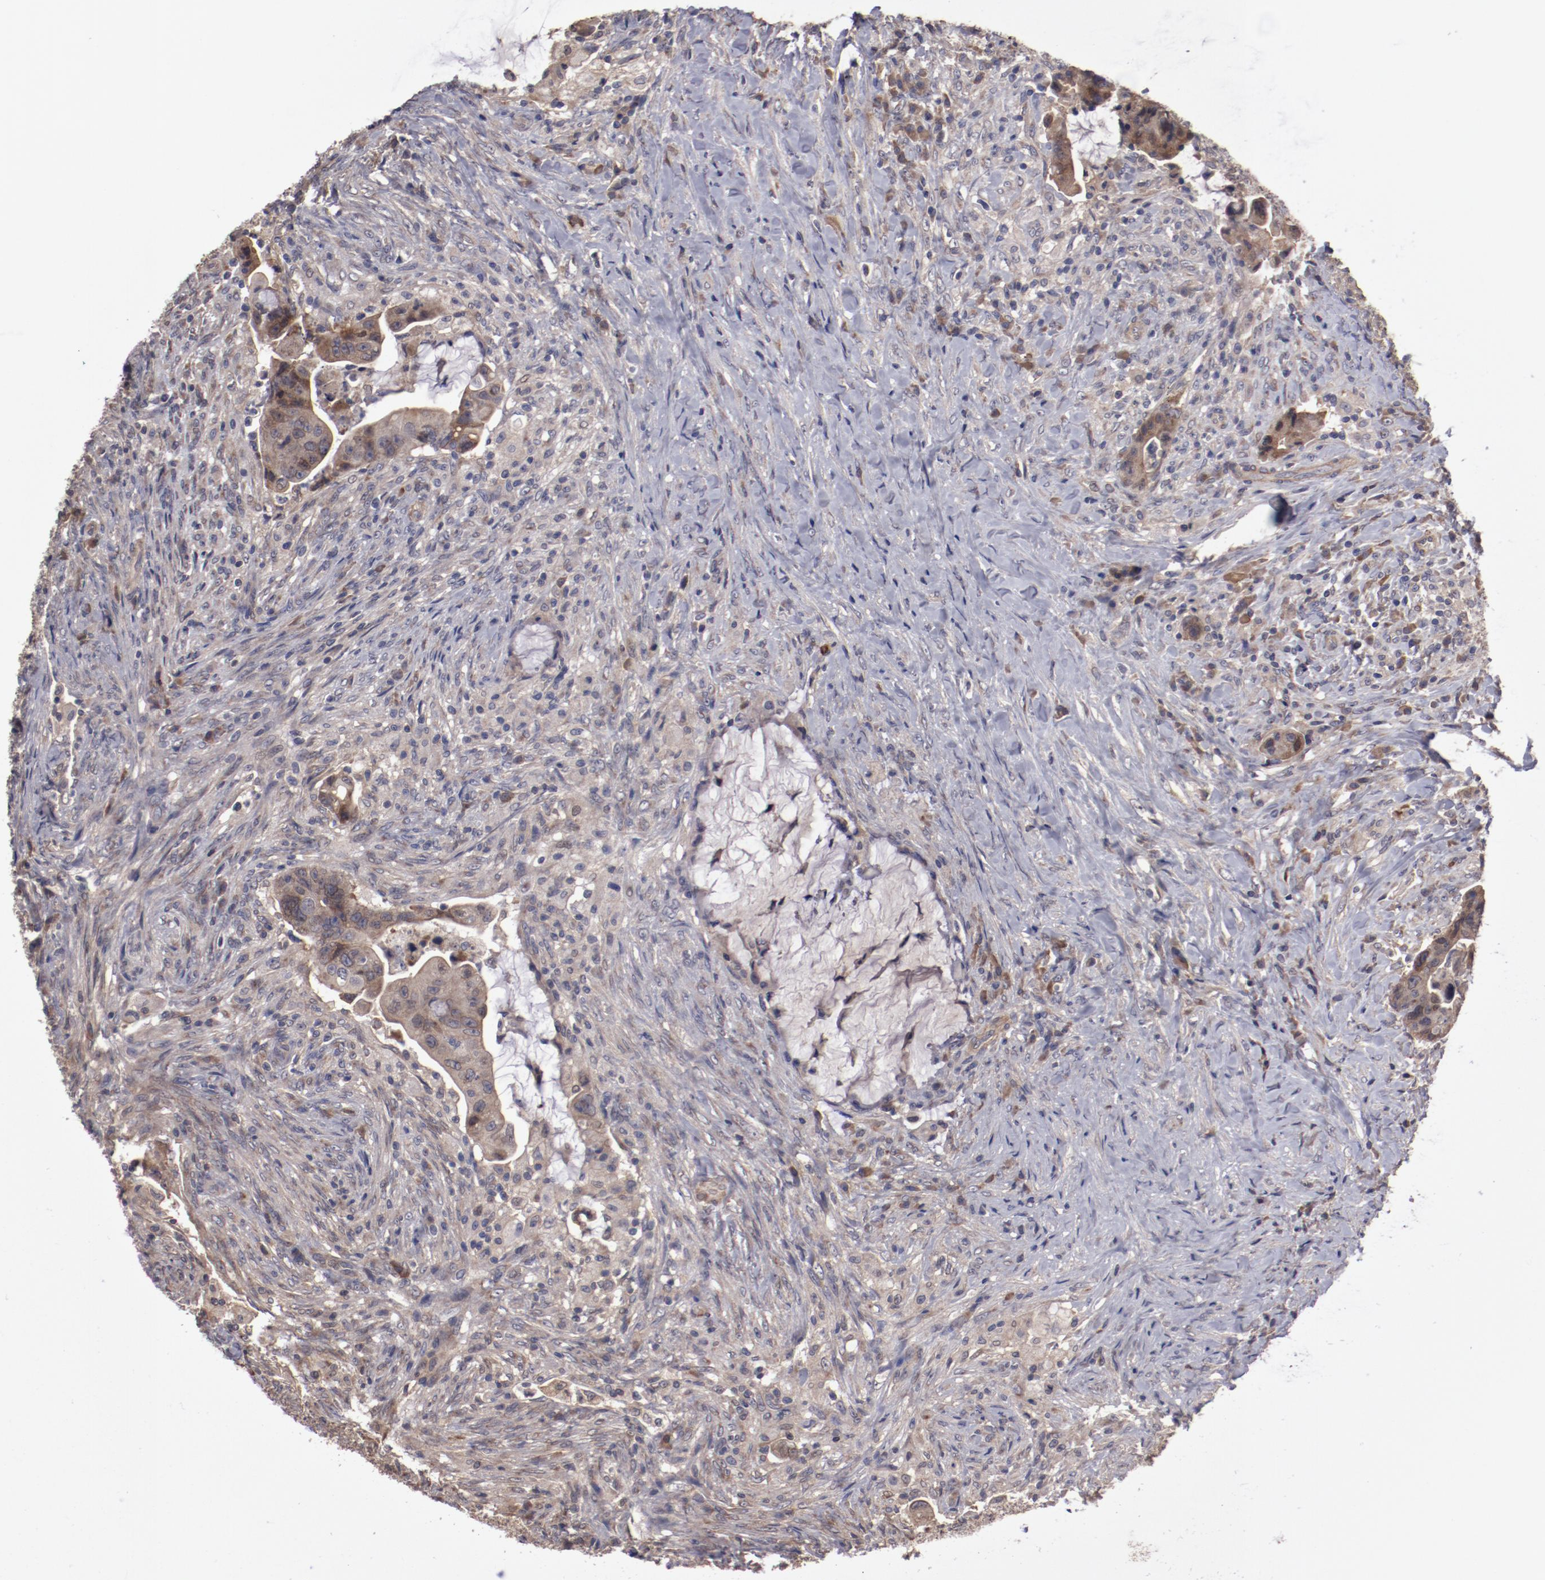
{"staining": {"intensity": "moderate", "quantity": "25%-75%", "location": "cytoplasmic/membranous"}, "tissue": "colorectal cancer", "cell_type": "Tumor cells", "image_type": "cancer", "snomed": [{"axis": "morphology", "description": "Adenocarcinoma, NOS"}, {"axis": "topography", "description": "Rectum"}], "caption": "DAB (3,3'-diaminobenzidine) immunohistochemical staining of colorectal adenocarcinoma demonstrates moderate cytoplasmic/membranous protein positivity in approximately 25%-75% of tumor cells.", "gene": "SERPINA7", "patient": {"sex": "female", "age": 71}}